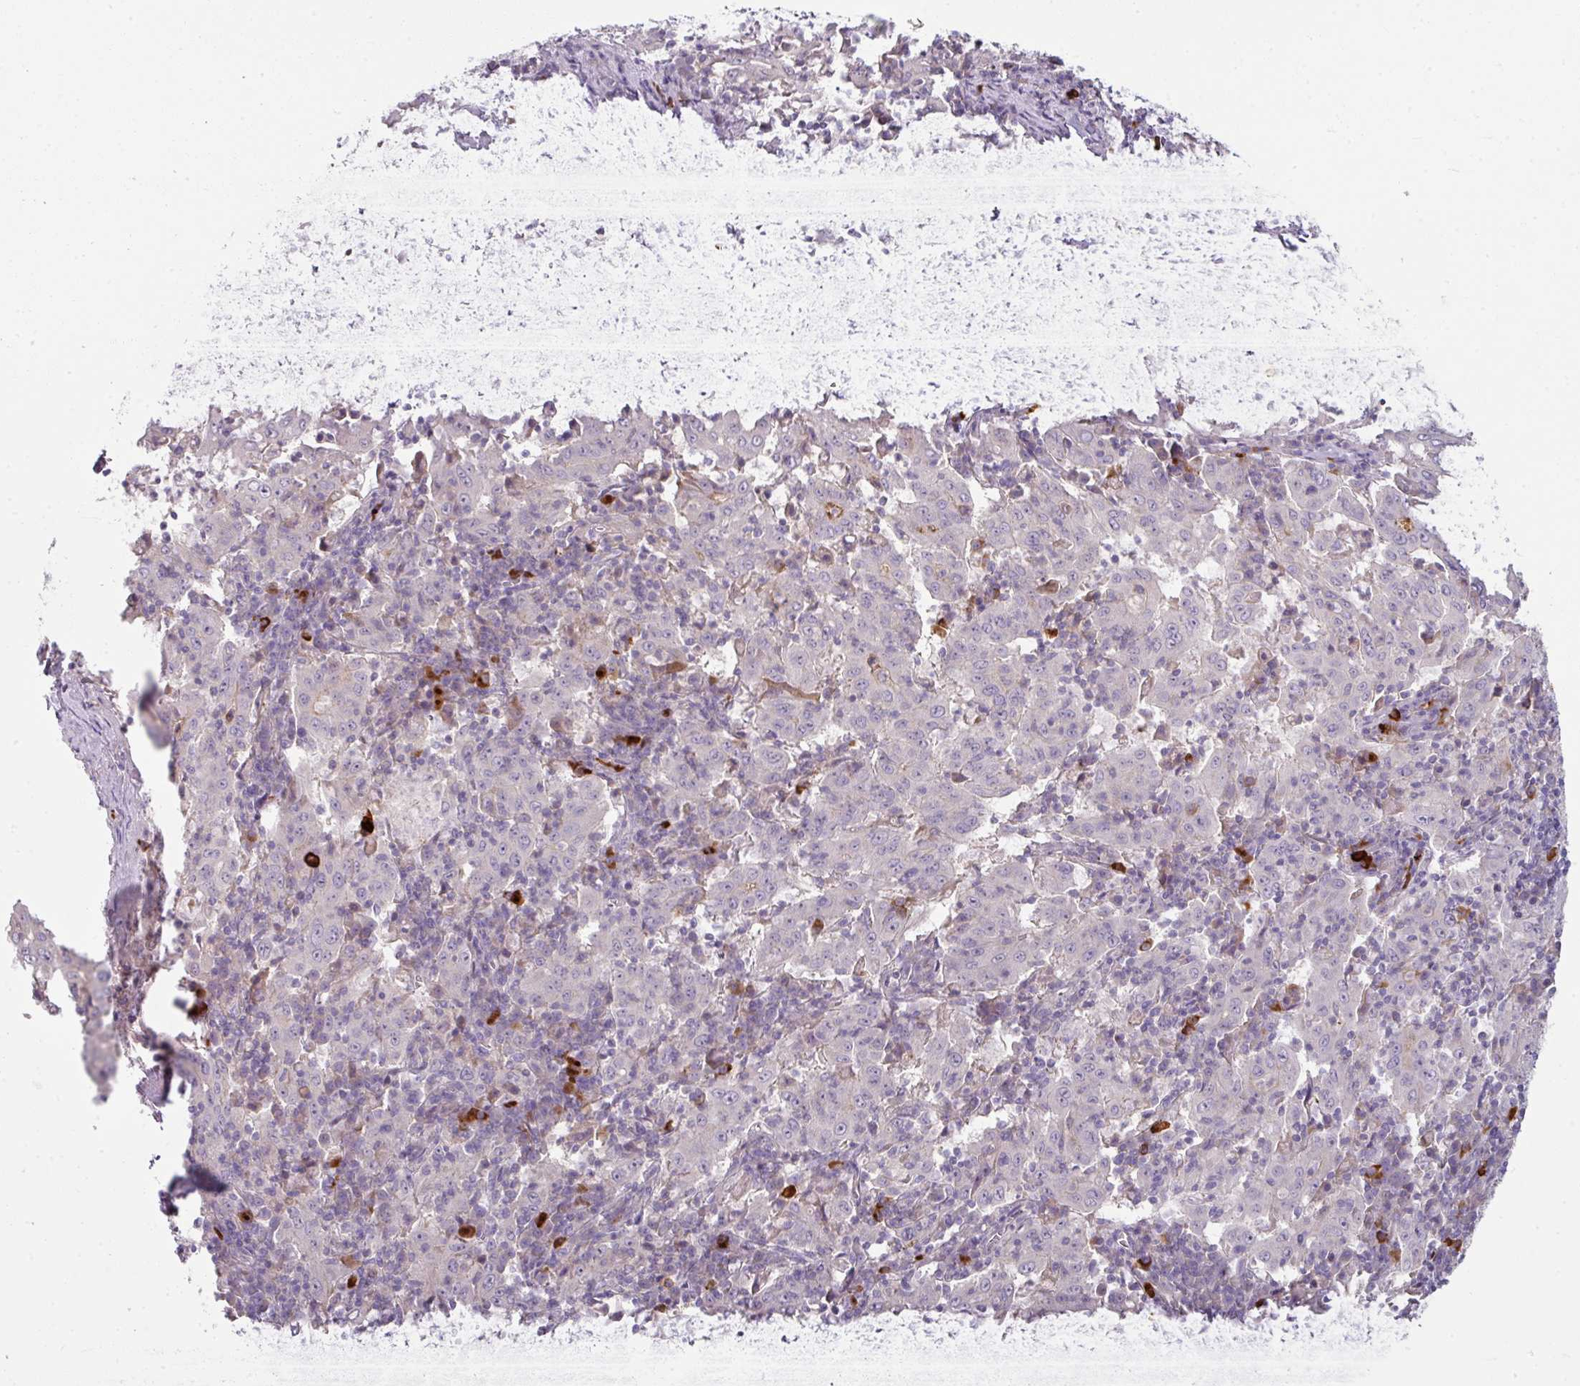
{"staining": {"intensity": "negative", "quantity": "none", "location": "none"}, "tissue": "pancreatic cancer", "cell_type": "Tumor cells", "image_type": "cancer", "snomed": [{"axis": "morphology", "description": "Adenocarcinoma, NOS"}, {"axis": "topography", "description": "Pancreas"}], "caption": "This is an IHC histopathology image of human pancreatic cancer (adenocarcinoma). There is no staining in tumor cells.", "gene": "FHAD1", "patient": {"sex": "male", "age": 63}}